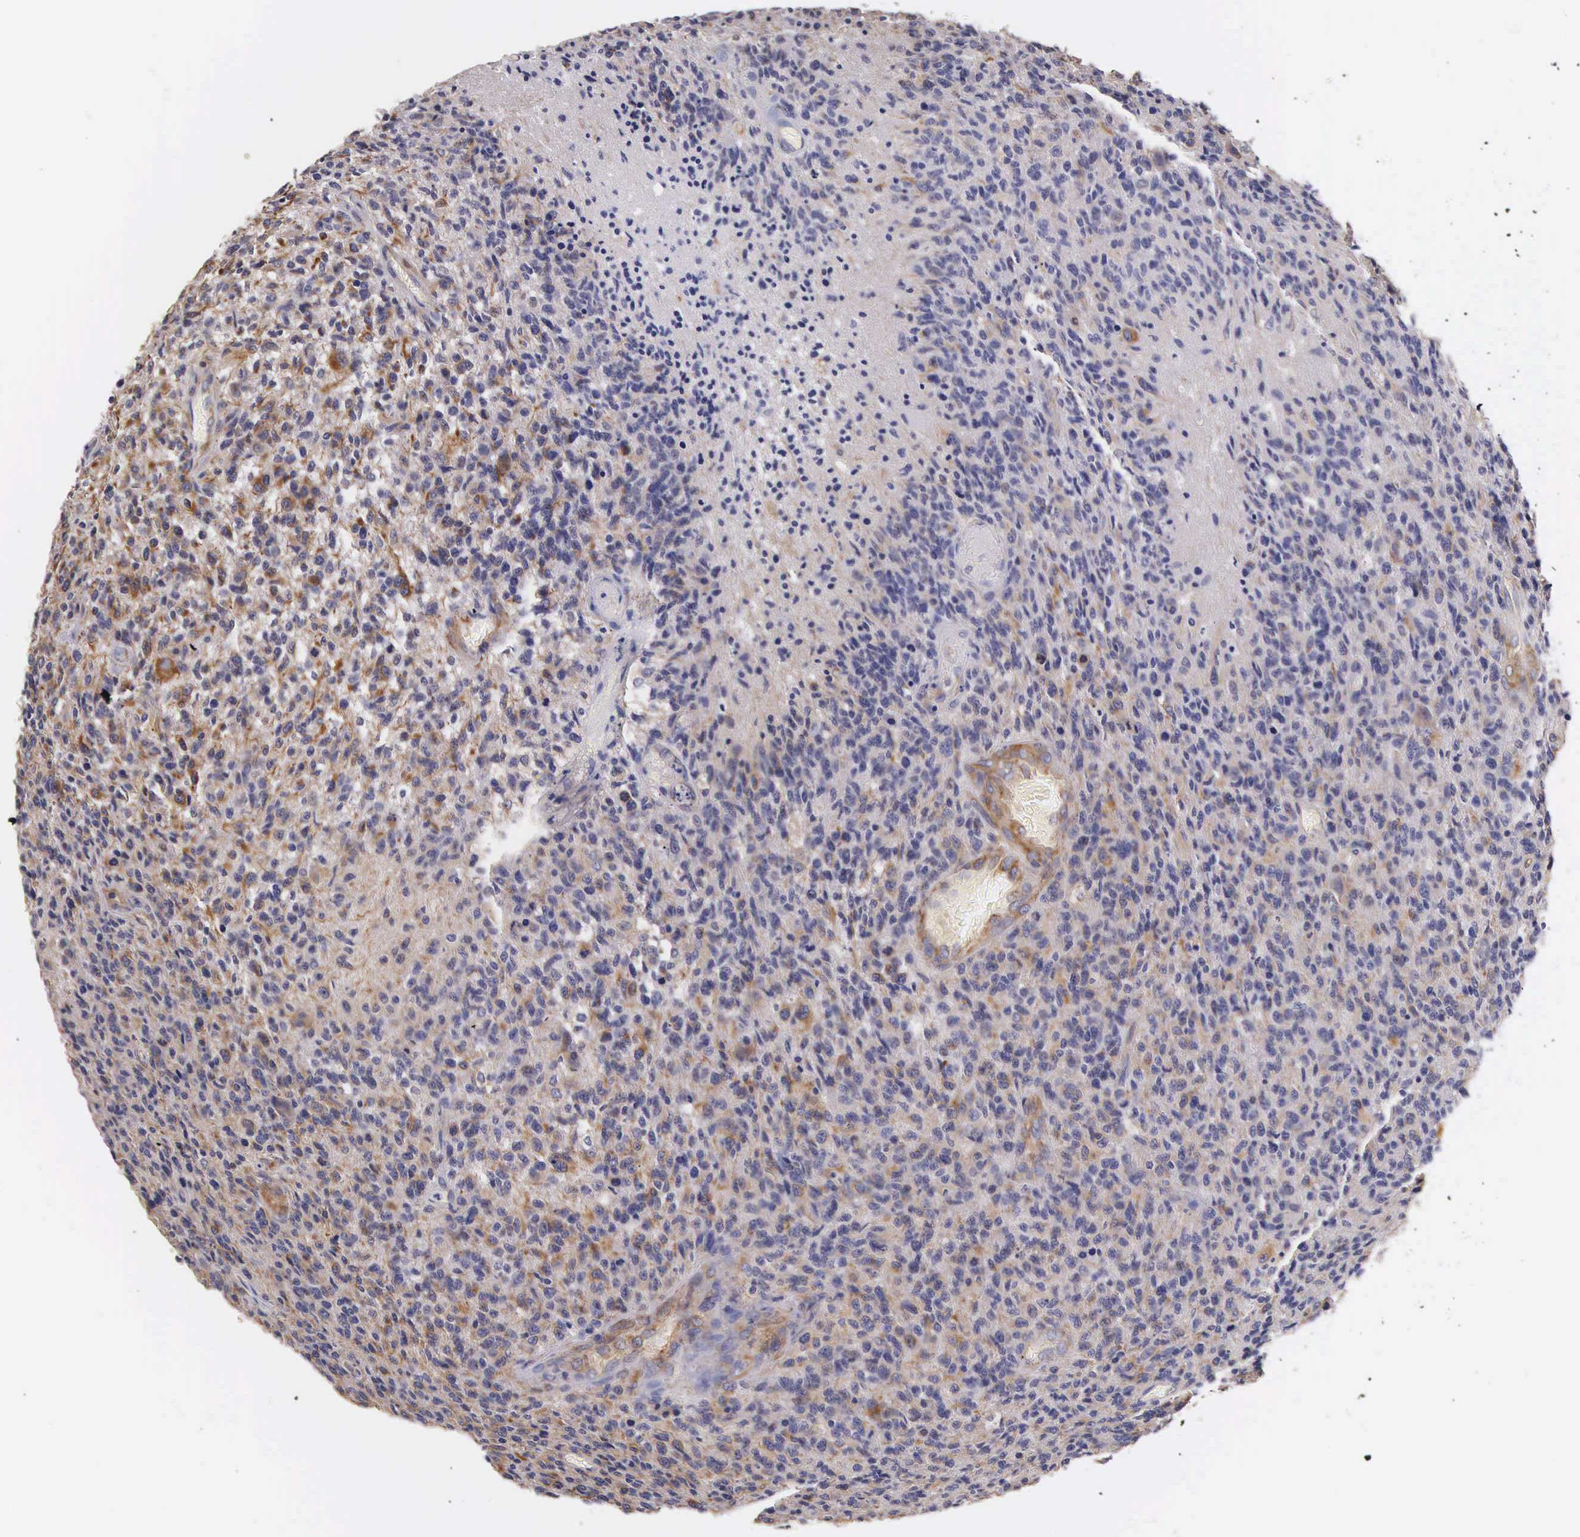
{"staining": {"intensity": "negative", "quantity": "none", "location": "none"}, "tissue": "glioma", "cell_type": "Tumor cells", "image_type": "cancer", "snomed": [{"axis": "morphology", "description": "Glioma, malignant, High grade"}, {"axis": "topography", "description": "Brain"}], "caption": "Tumor cells show no significant expression in glioma.", "gene": "OSBPL3", "patient": {"sex": "male", "age": 36}}